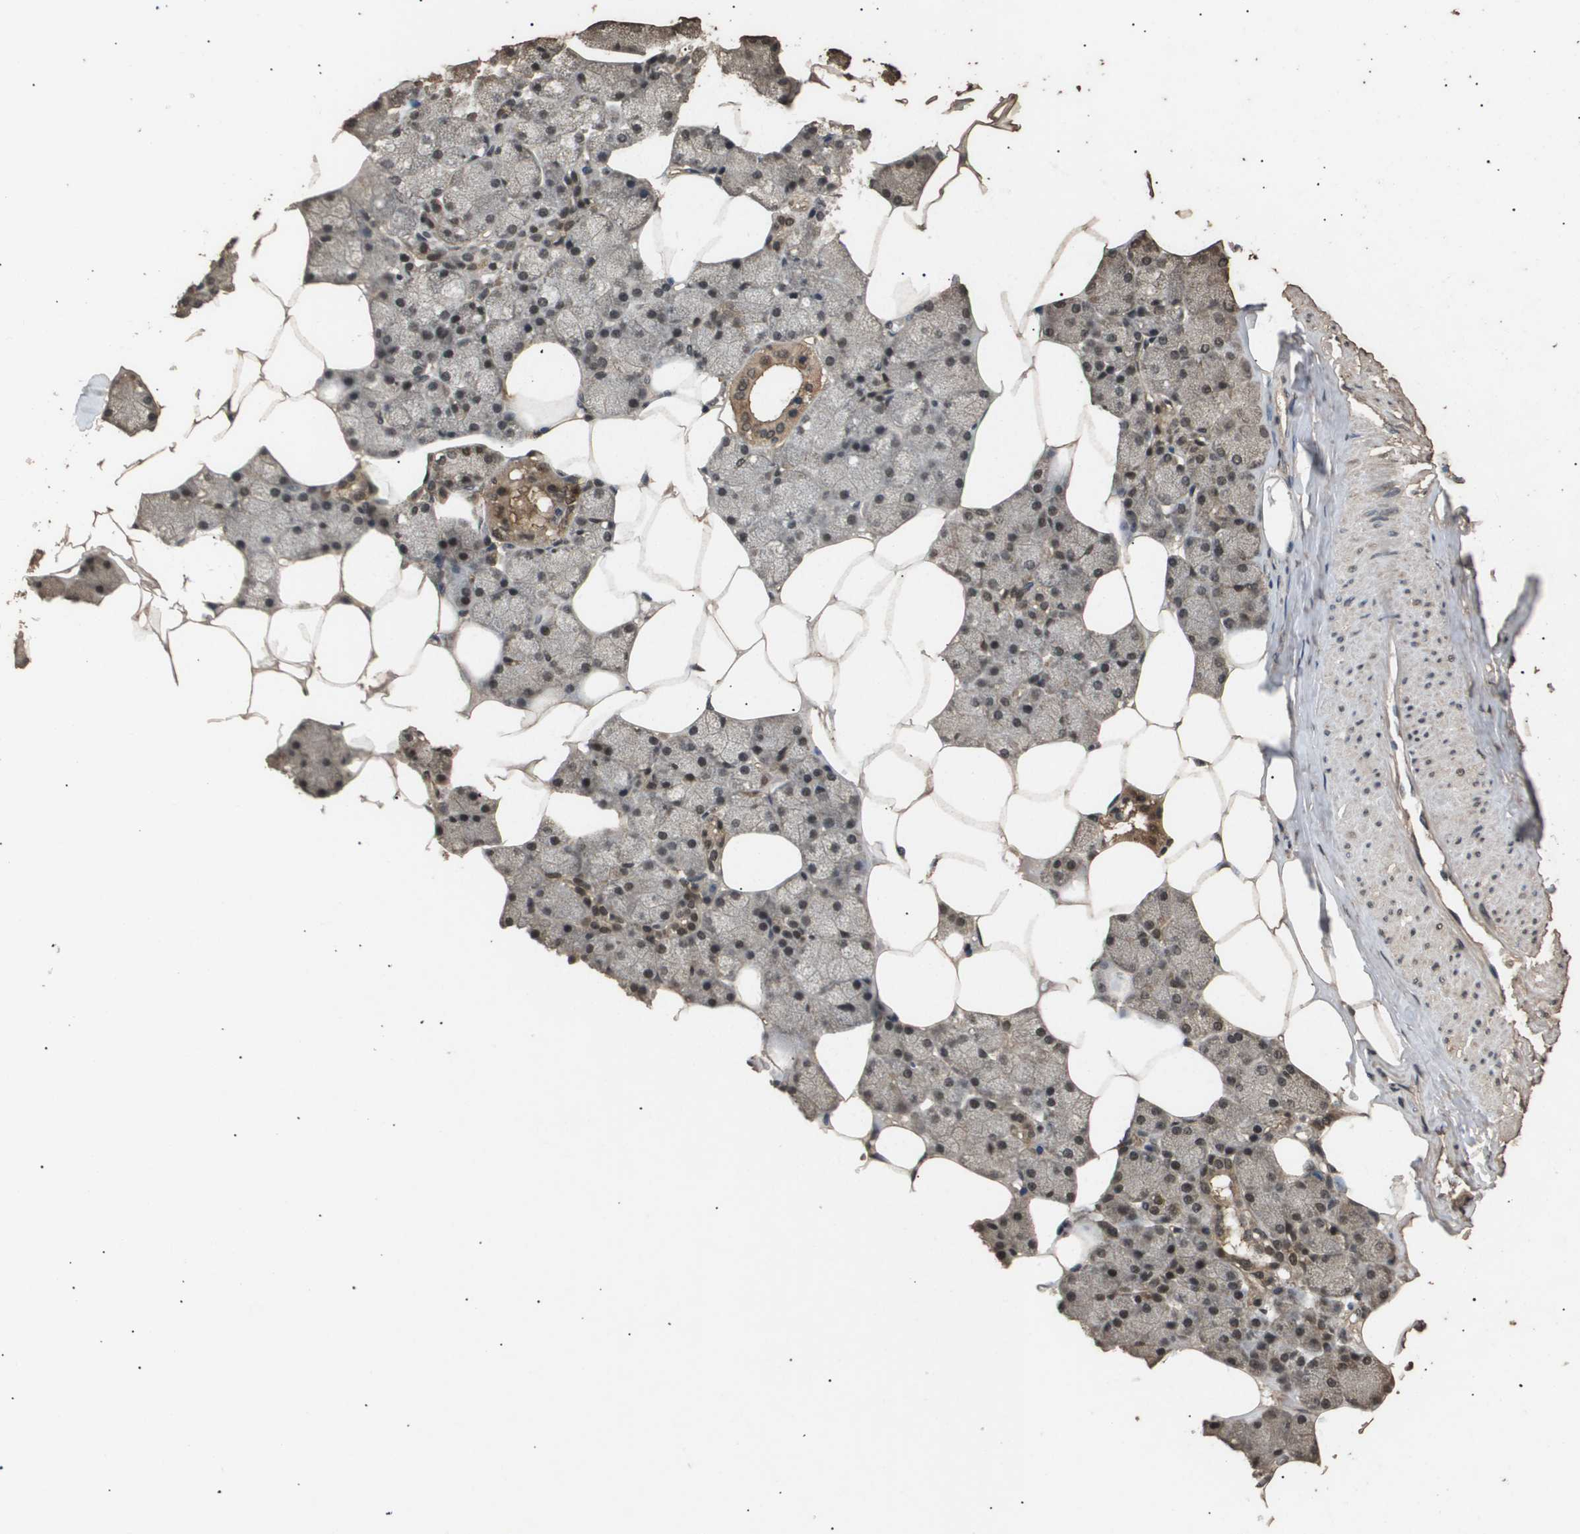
{"staining": {"intensity": "moderate", "quantity": ">75%", "location": "cytoplasmic/membranous,nuclear"}, "tissue": "salivary gland", "cell_type": "Glandular cells", "image_type": "normal", "snomed": [{"axis": "morphology", "description": "Normal tissue, NOS"}, {"axis": "topography", "description": "Salivary gland"}], "caption": "Protein expression analysis of normal salivary gland displays moderate cytoplasmic/membranous,nuclear staining in about >75% of glandular cells.", "gene": "ING1", "patient": {"sex": "male", "age": 62}}